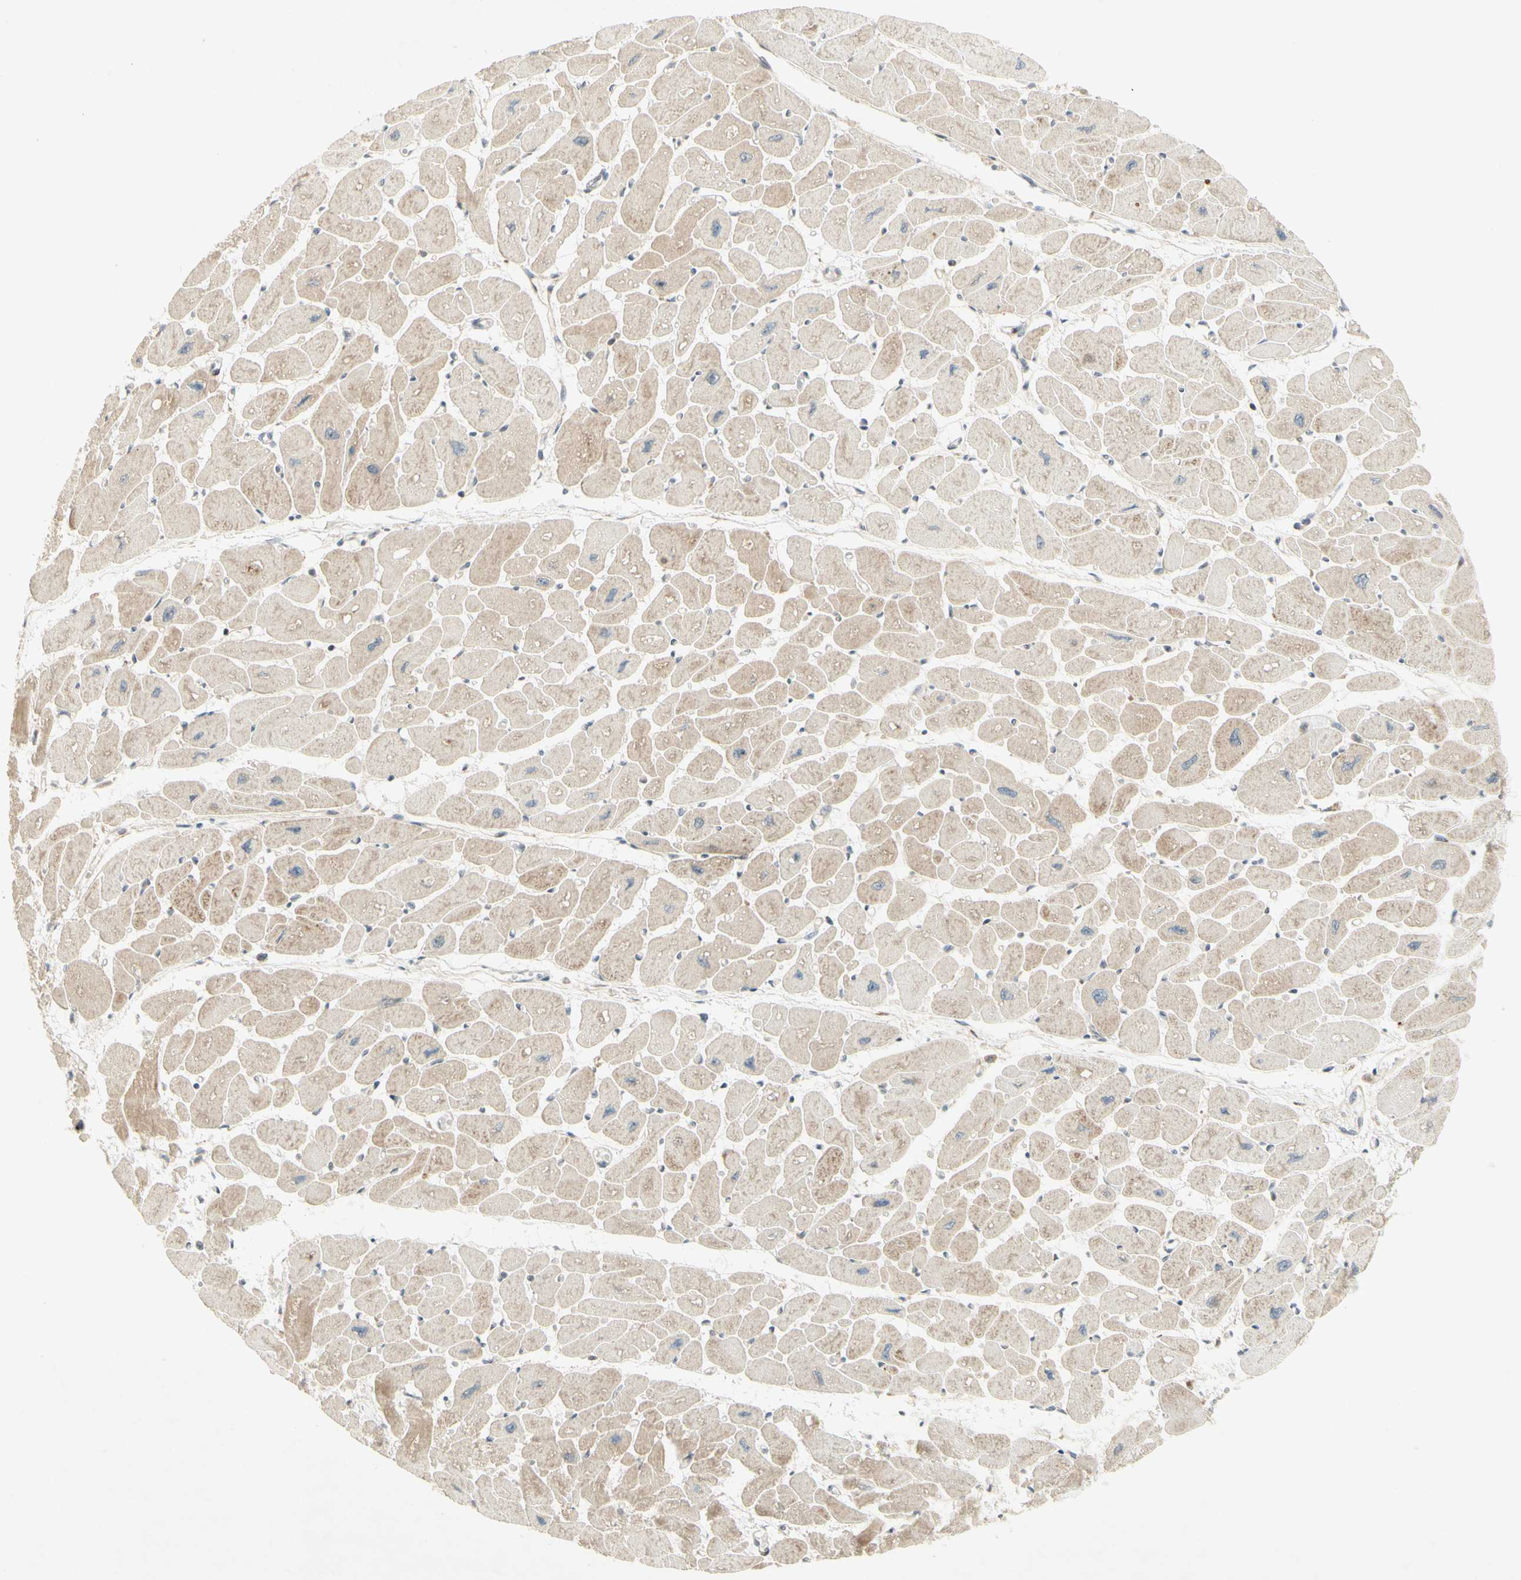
{"staining": {"intensity": "moderate", "quantity": "25%-75%", "location": "cytoplasmic/membranous"}, "tissue": "heart muscle", "cell_type": "Cardiomyocytes", "image_type": "normal", "snomed": [{"axis": "morphology", "description": "Normal tissue, NOS"}, {"axis": "topography", "description": "Heart"}], "caption": "Moderate cytoplasmic/membranous staining for a protein is present in approximately 25%-75% of cardiomyocytes of unremarkable heart muscle using immunohistochemistry (IHC).", "gene": "ETF1", "patient": {"sex": "female", "age": 54}}